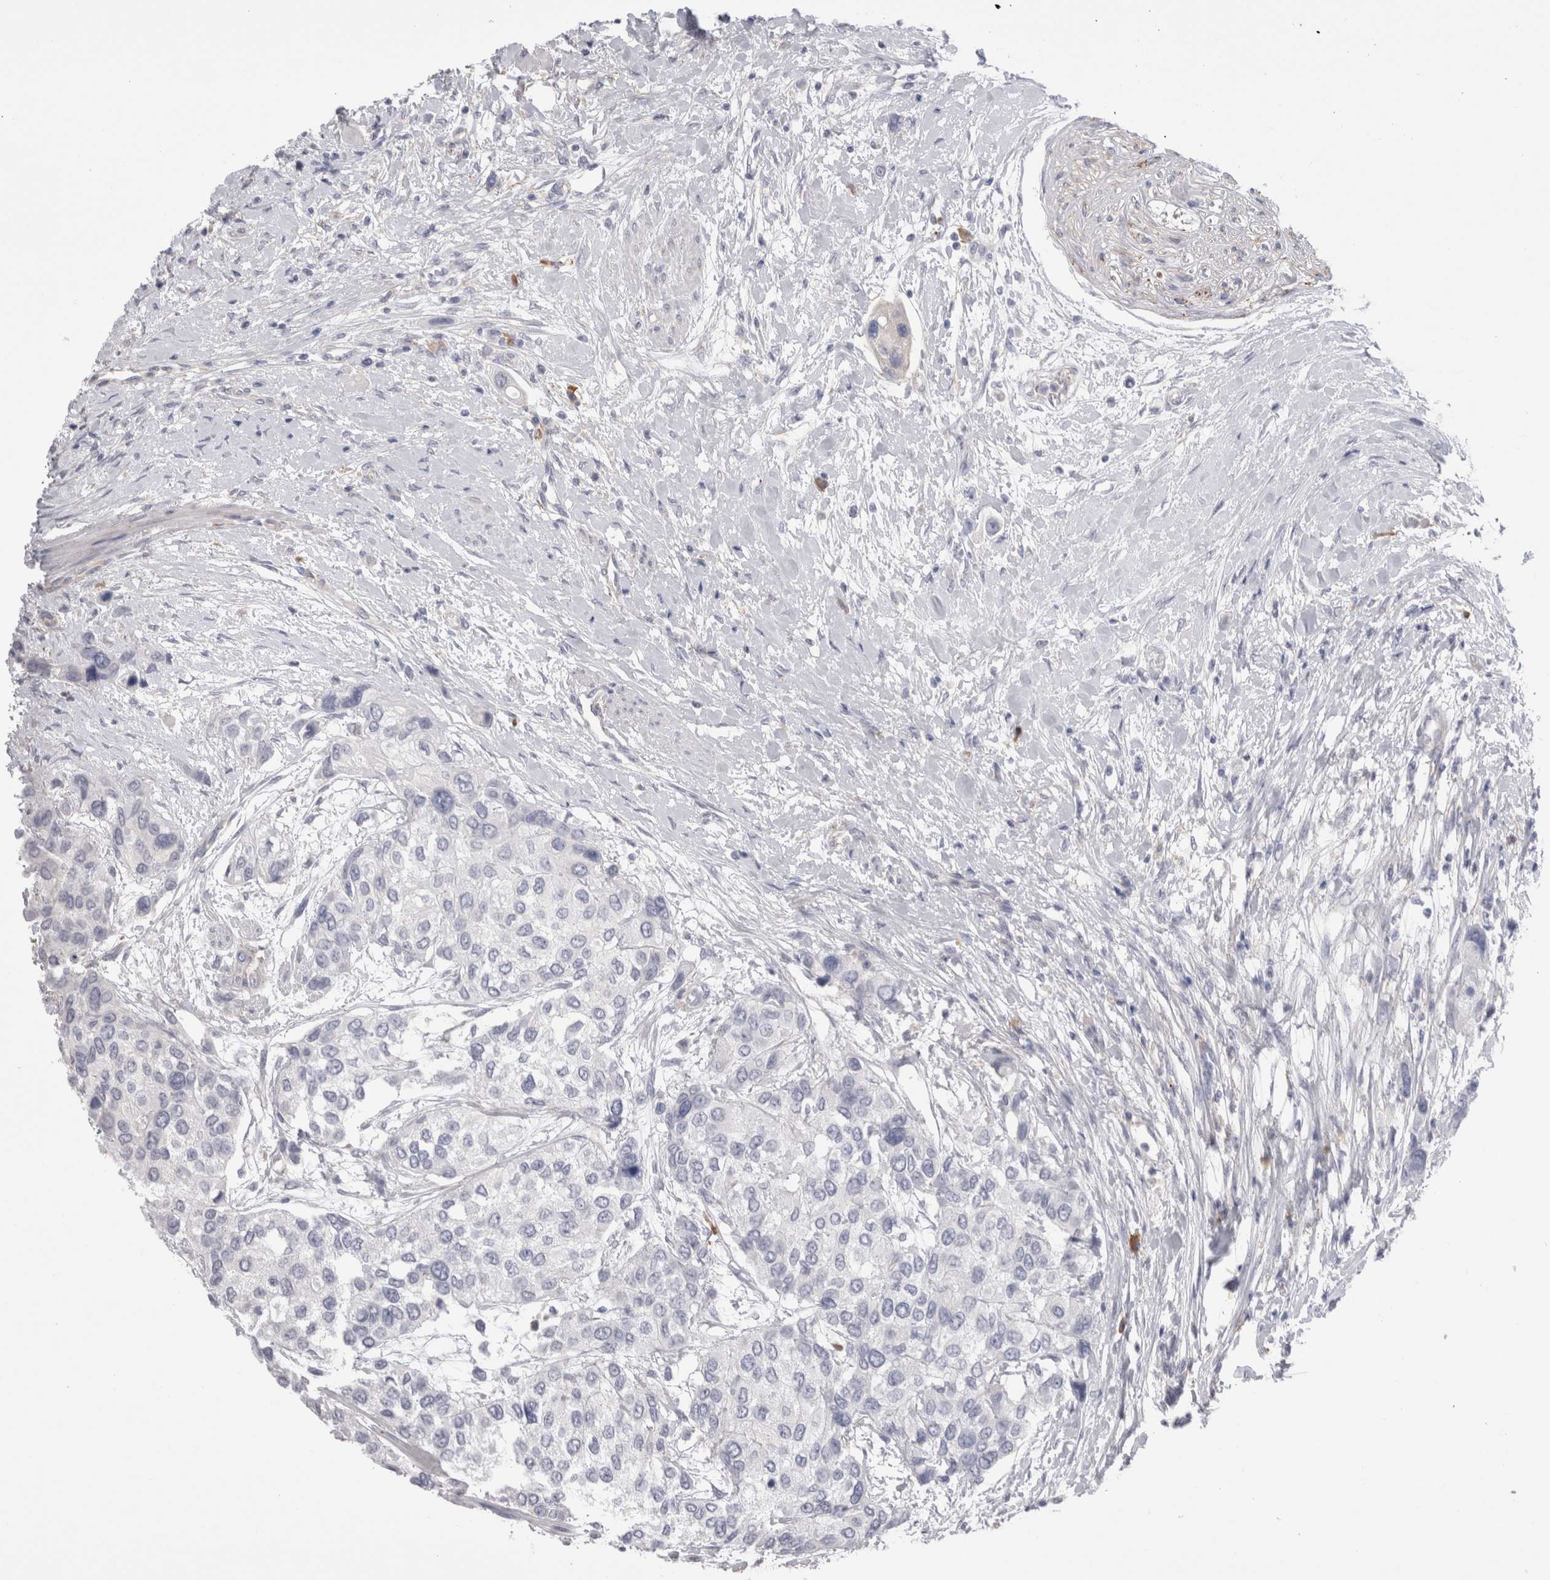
{"staining": {"intensity": "negative", "quantity": "none", "location": "none"}, "tissue": "urothelial cancer", "cell_type": "Tumor cells", "image_type": "cancer", "snomed": [{"axis": "morphology", "description": "Urothelial carcinoma, High grade"}, {"axis": "topography", "description": "Urinary bladder"}], "caption": "This histopathology image is of urothelial carcinoma (high-grade) stained with immunohistochemistry to label a protein in brown with the nuclei are counter-stained blue. There is no positivity in tumor cells.", "gene": "EPDR1", "patient": {"sex": "female", "age": 56}}